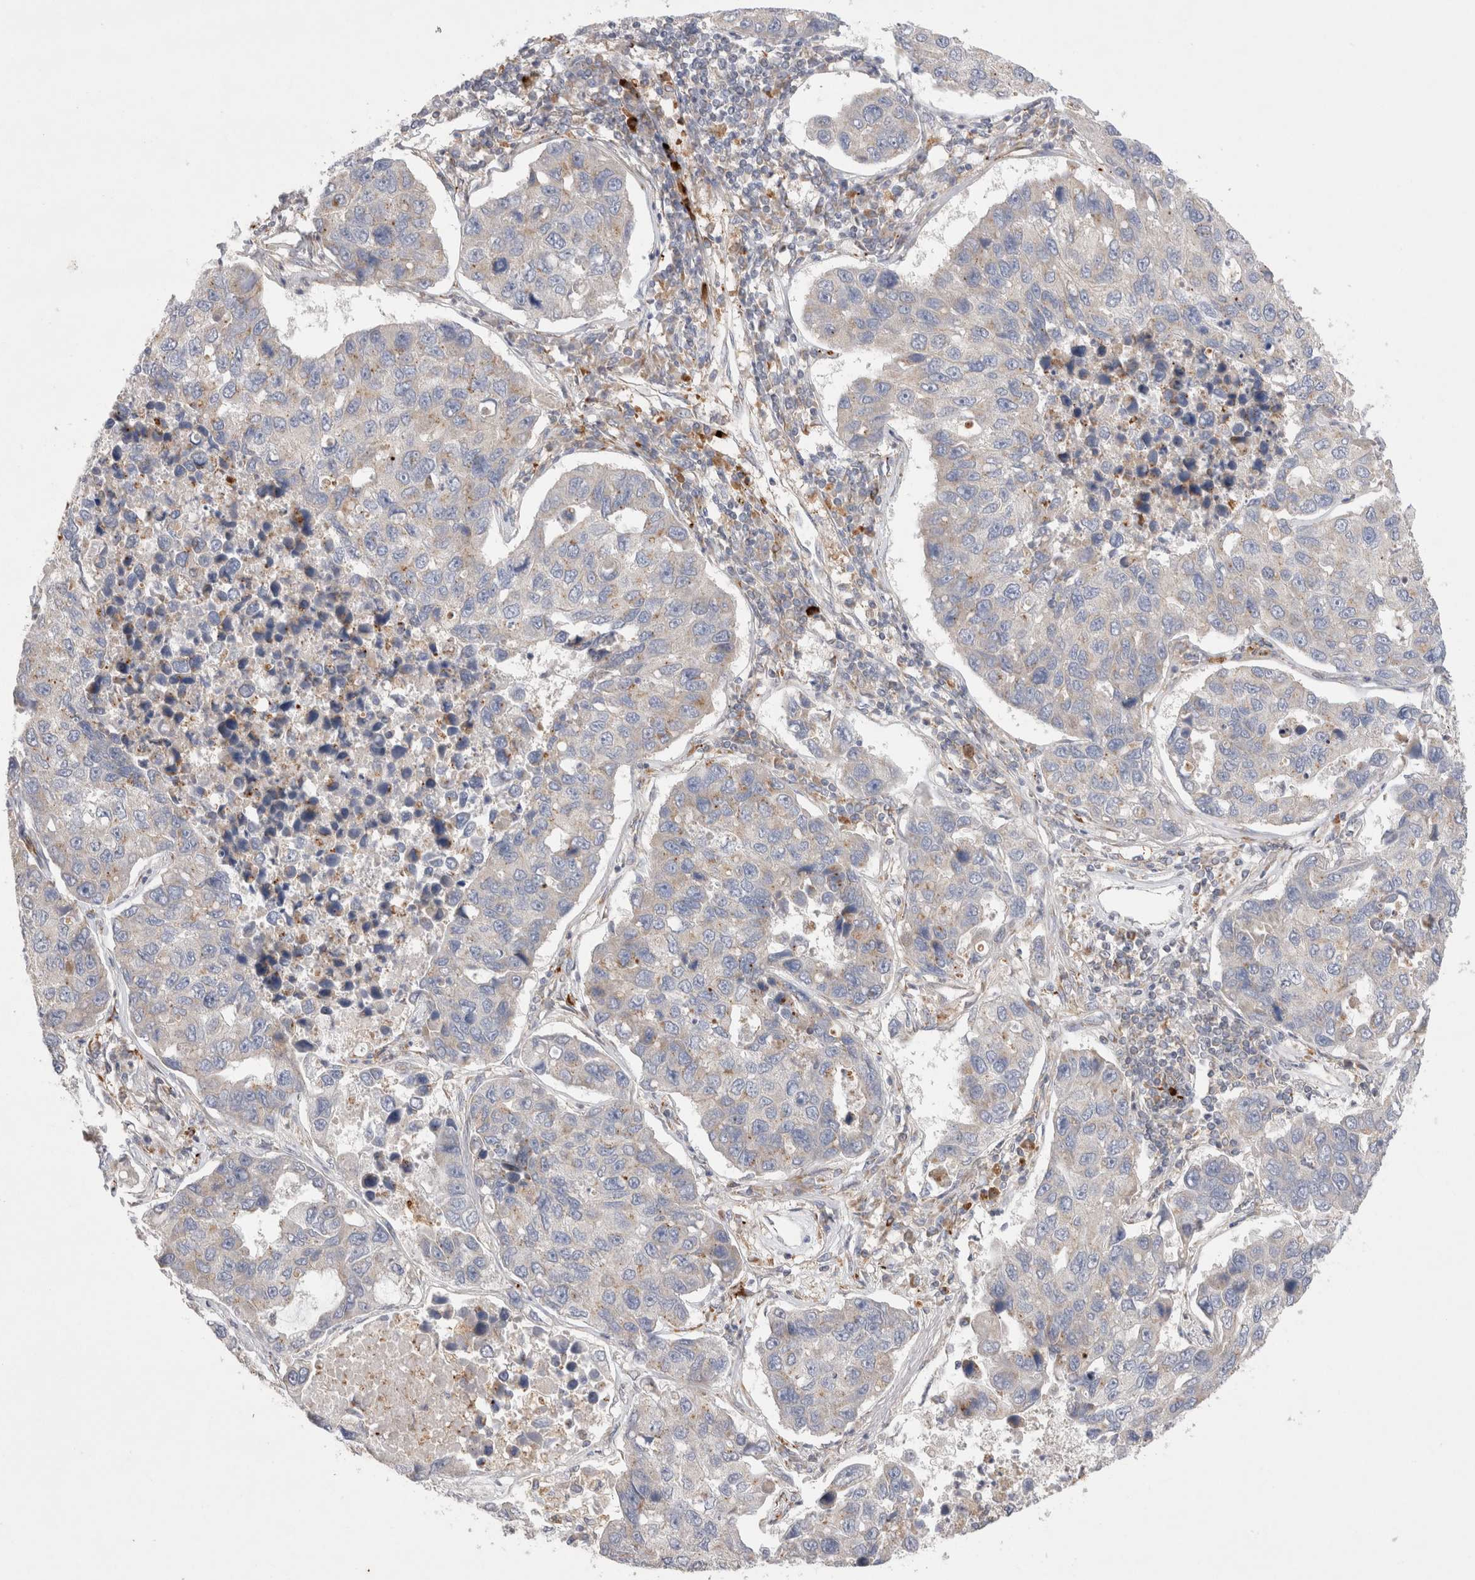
{"staining": {"intensity": "negative", "quantity": "none", "location": "none"}, "tissue": "lung cancer", "cell_type": "Tumor cells", "image_type": "cancer", "snomed": [{"axis": "morphology", "description": "Adenocarcinoma, NOS"}, {"axis": "topography", "description": "Lung"}], "caption": "High power microscopy histopathology image of an immunohistochemistry (IHC) image of lung cancer (adenocarcinoma), revealing no significant staining in tumor cells.", "gene": "TBC1D16", "patient": {"sex": "male", "age": 64}}